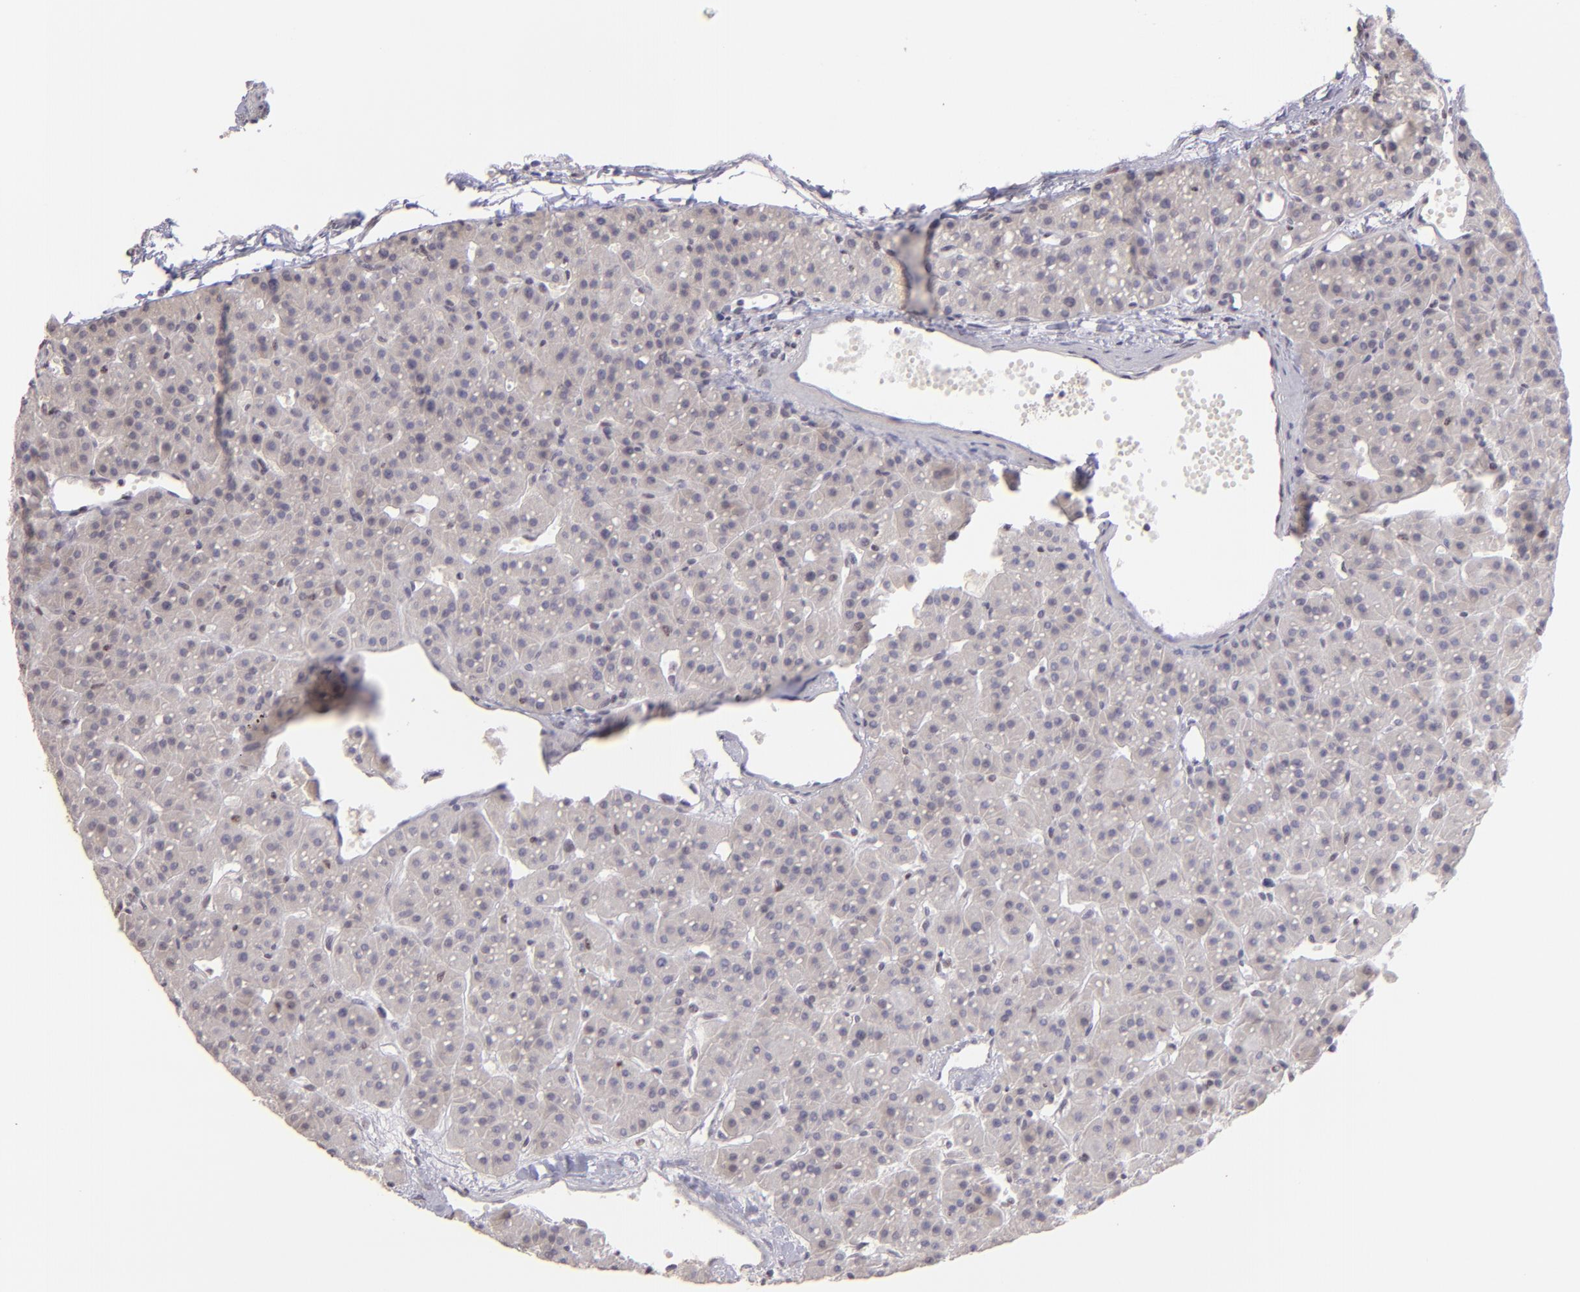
{"staining": {"intensity": "negative", "quantity": "none", "location": "none"}, "tissue": "parathyroid gland", "cell_type": "Glandular cells", "image_type": "normal", "snomed": [{"axis": "morphology", "description": "Normal tissue, NOS"}, {"axis": "topography", "description": "Parathyroid gland"}], "caption": "The immunohistochemistry (IHC) photomicrograph has no significant staining in glandular cells of parathyroid gland. (Brightfield microscopy of DAB immunohistochemistry (IHC) at high magnification).", "gene": "MAGEA1", "patient": {"sex": "female", "age": 76}}